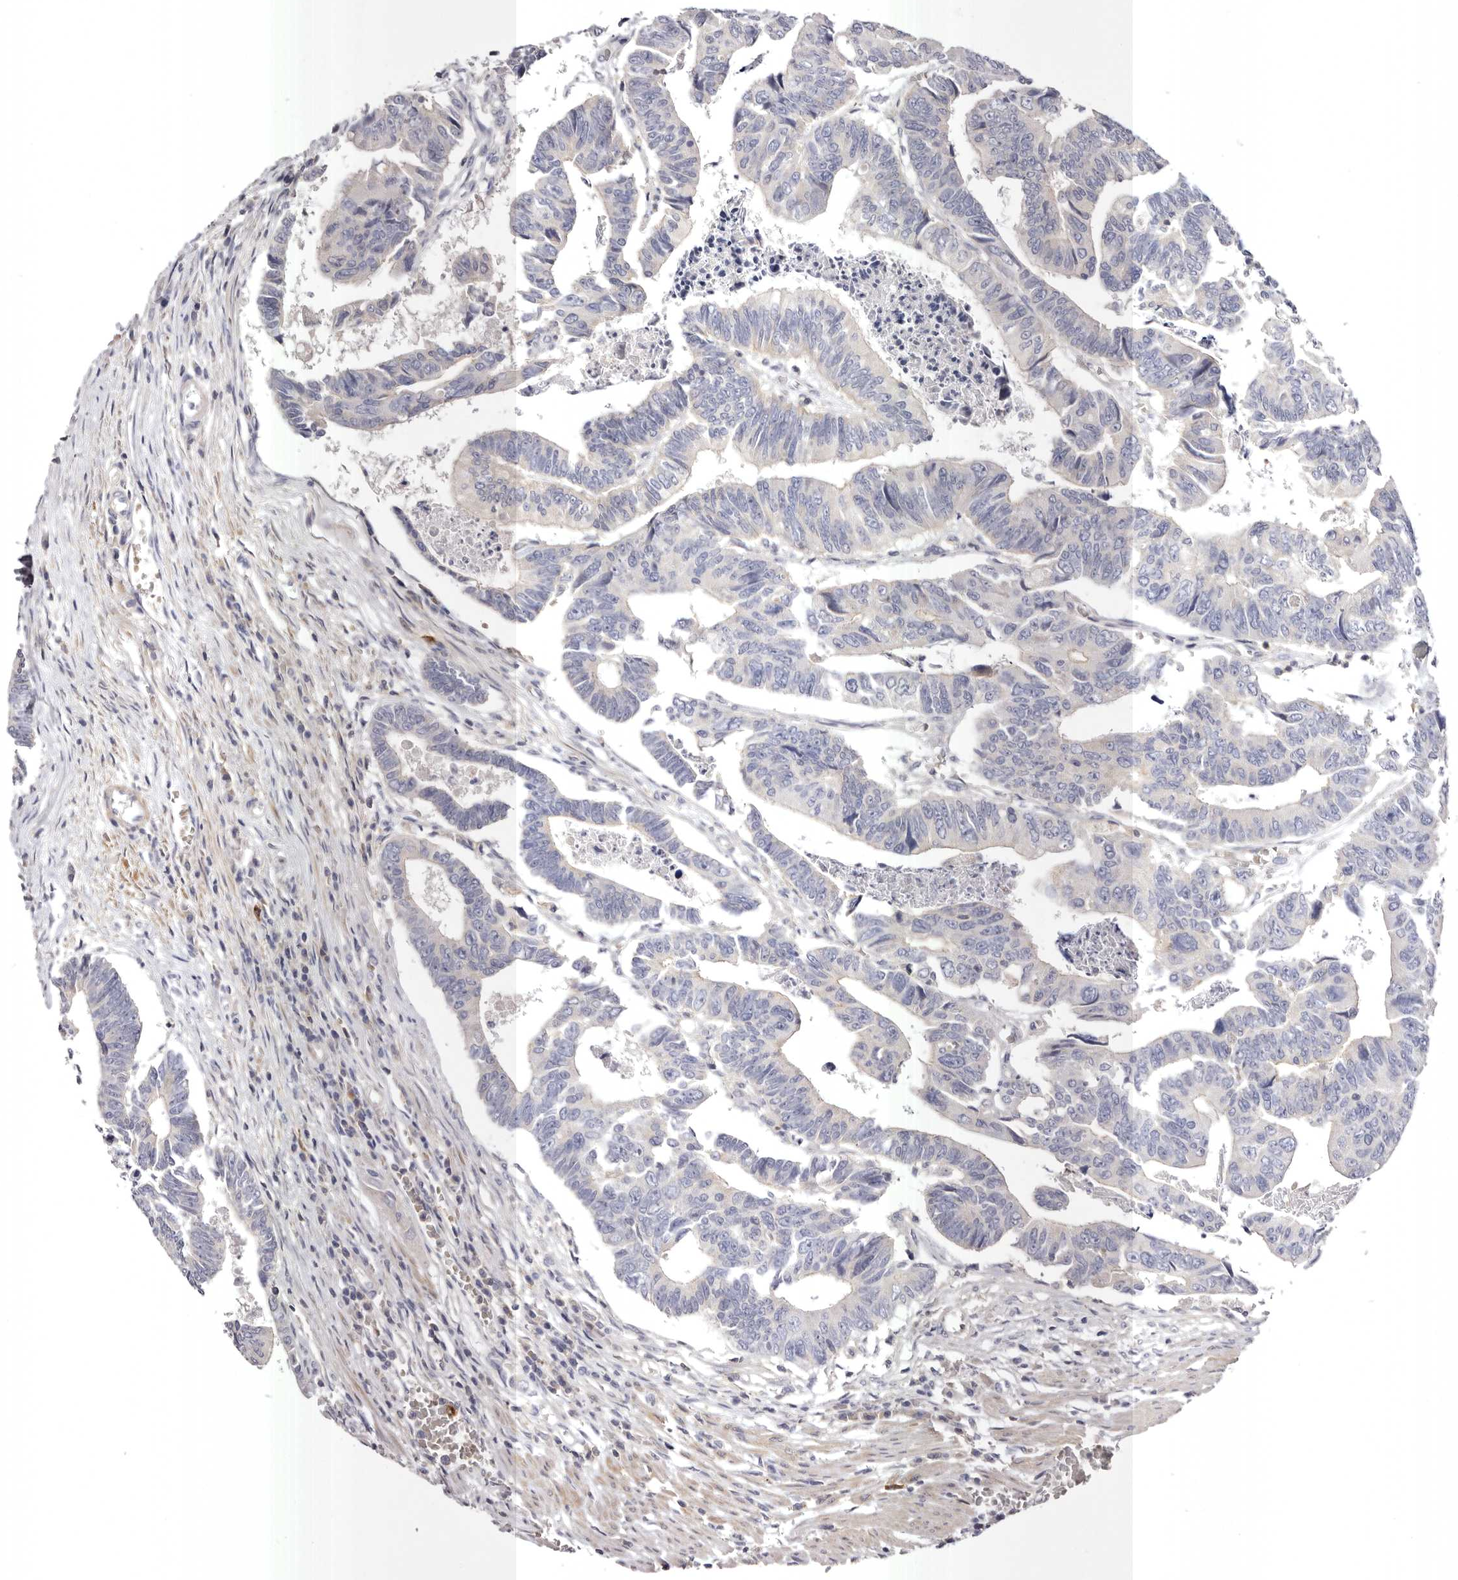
{"staining": {"intensity": "negative", "quantity": "none", "location": "none"}, "tissue": "colorectal cancer", "cell_type": "Tumor cells", "image_type": "cancer", "snomed": [{"axis": "morphology", "description": "Adenocarcinoma, NOS"}, {"axis": "topography", "description": "Rectum"}], "caption": "IHC of human colorectal cancer exhibits no staining in tumor cells. Nuclei are stained in blue.", "gene": "S1PR5", "patient": {"sex": "female", "age": 65}}